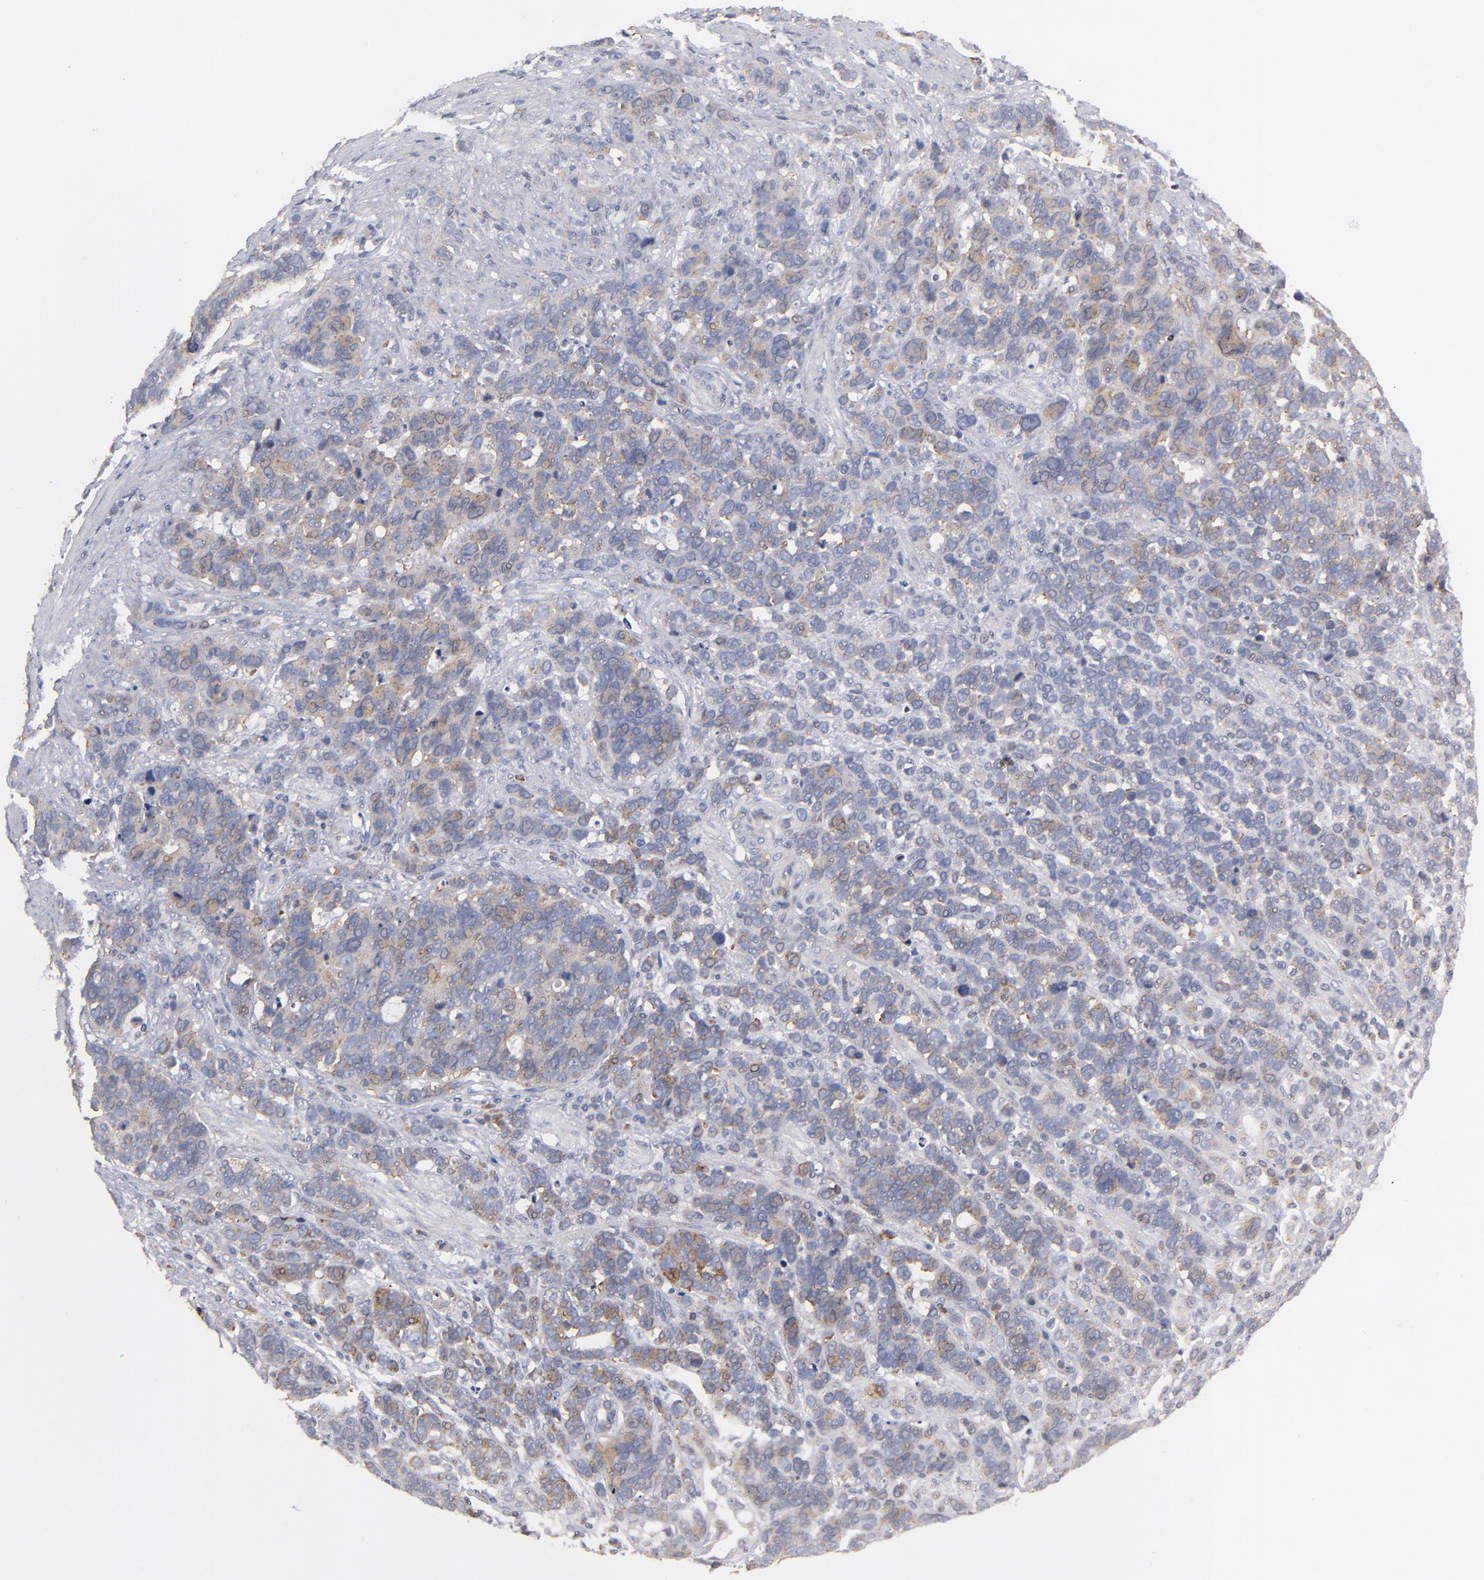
{"staining": {"intensity": "moderate", "quantity": "25%-75%", "location": "cytoplasmic/membranous"}, "tissue": "stomach cancer", "cell_type": "Tumor cells", "image_type": "cancer", "snomed": [{"axis": "morphology", "description": "Adenocarcinoma, NOS"}, {"axis": "topography", "description": "Stomach, upper"}], "caption": "A brown stain shows moderate cytoplasmic/membranous positivity of a protein in human stomach cancer (adenocarcinoma) tumor cells. Immunohistochemistry (ihc) stains the protein of interest in brown and the nuclei are stained blue.", "gene": "CEP97", "patient": {"sex": "male", "age": 71}}